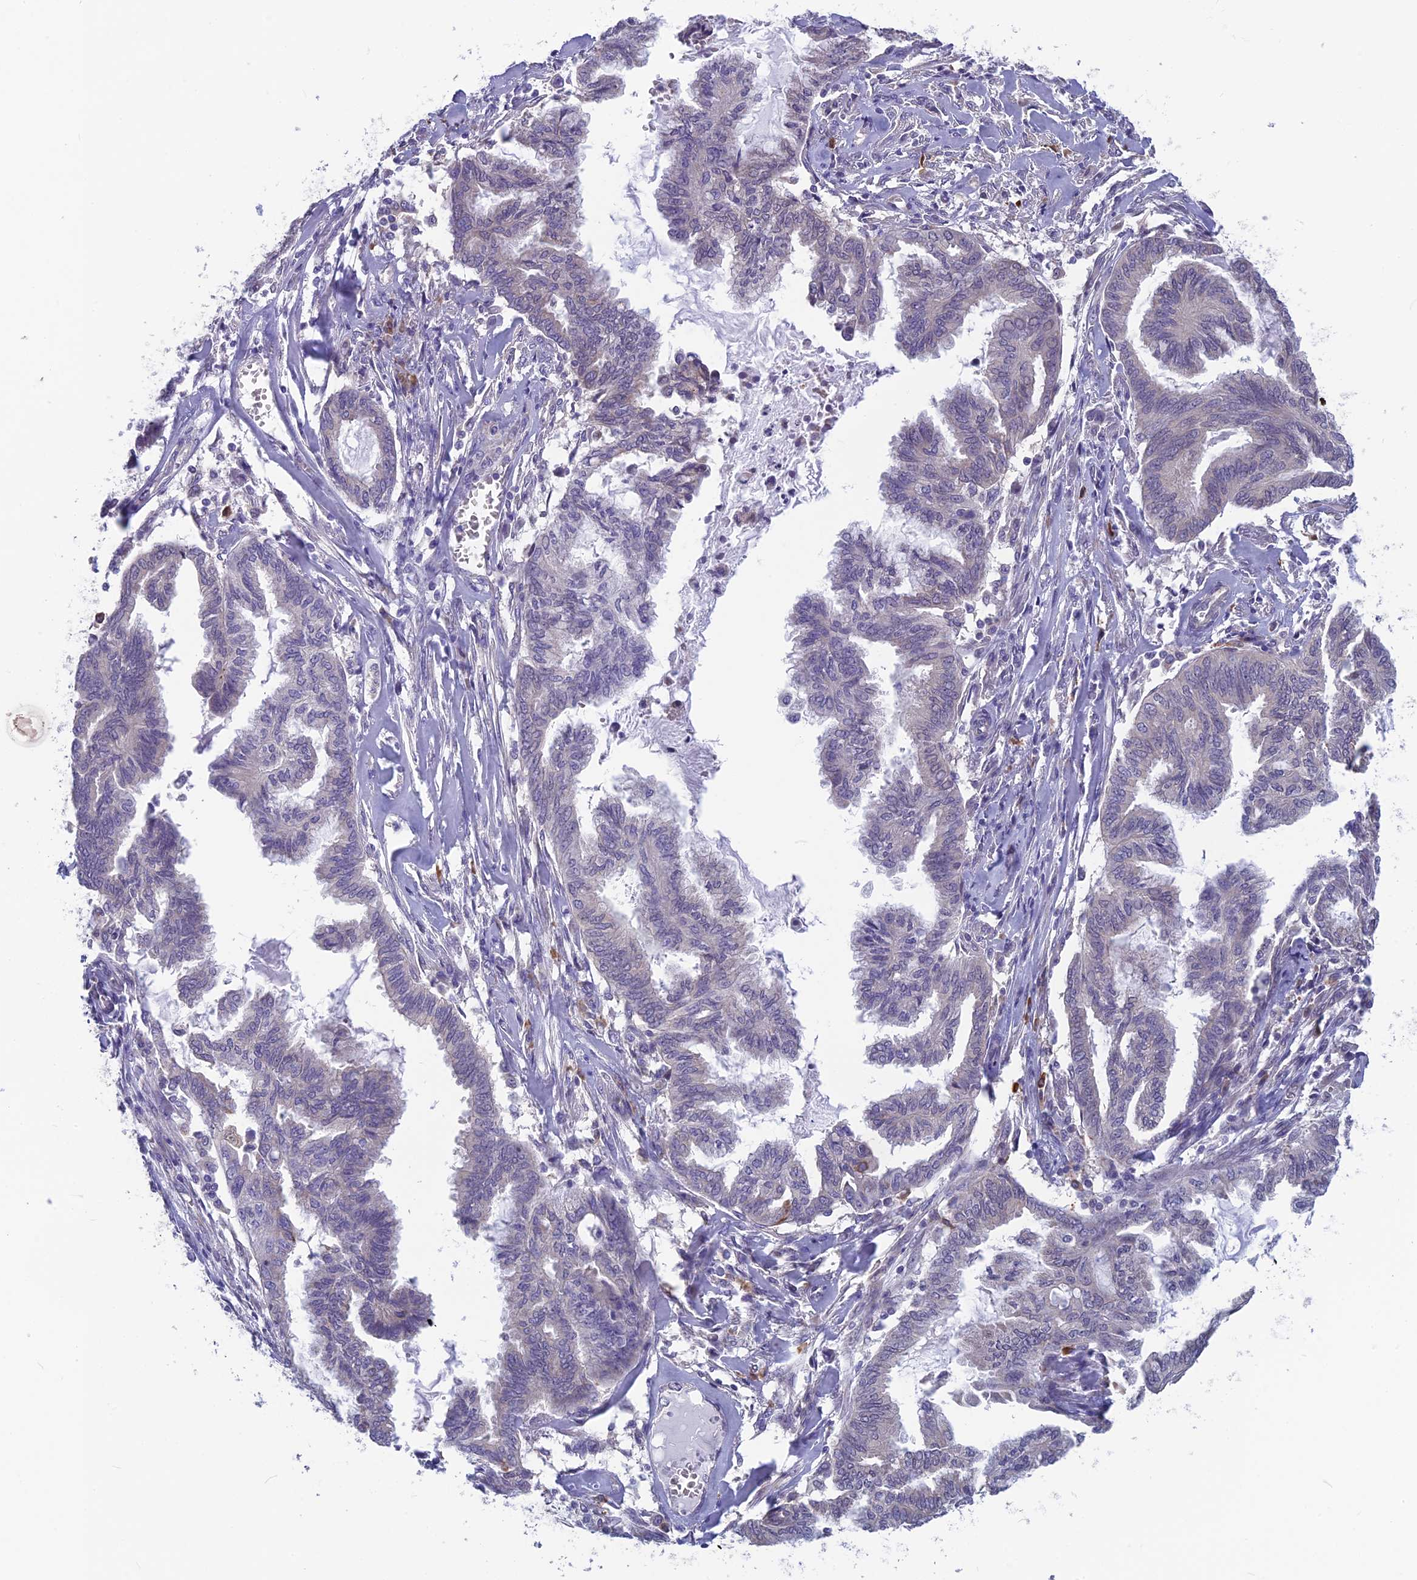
{"staining": {"intensity": "negative", "quantity": "none", "location": "none"}, "tissue": "endometrial cancer", "cell_type": "Tumor cells", "image_type": "cancer", "snomed": [{"axis": "morphology", "description": "Adenocarcinoma, NOS"}, {"axis": "topography", "description": "Endometrium"}], "caption": "This is an immunohistochemistry micrograph of adenocarcinoma (endometrial). There is no positivity in tumor cells.", "gene": "MRI1", "patient": {"sex": "female", "age": 86}}